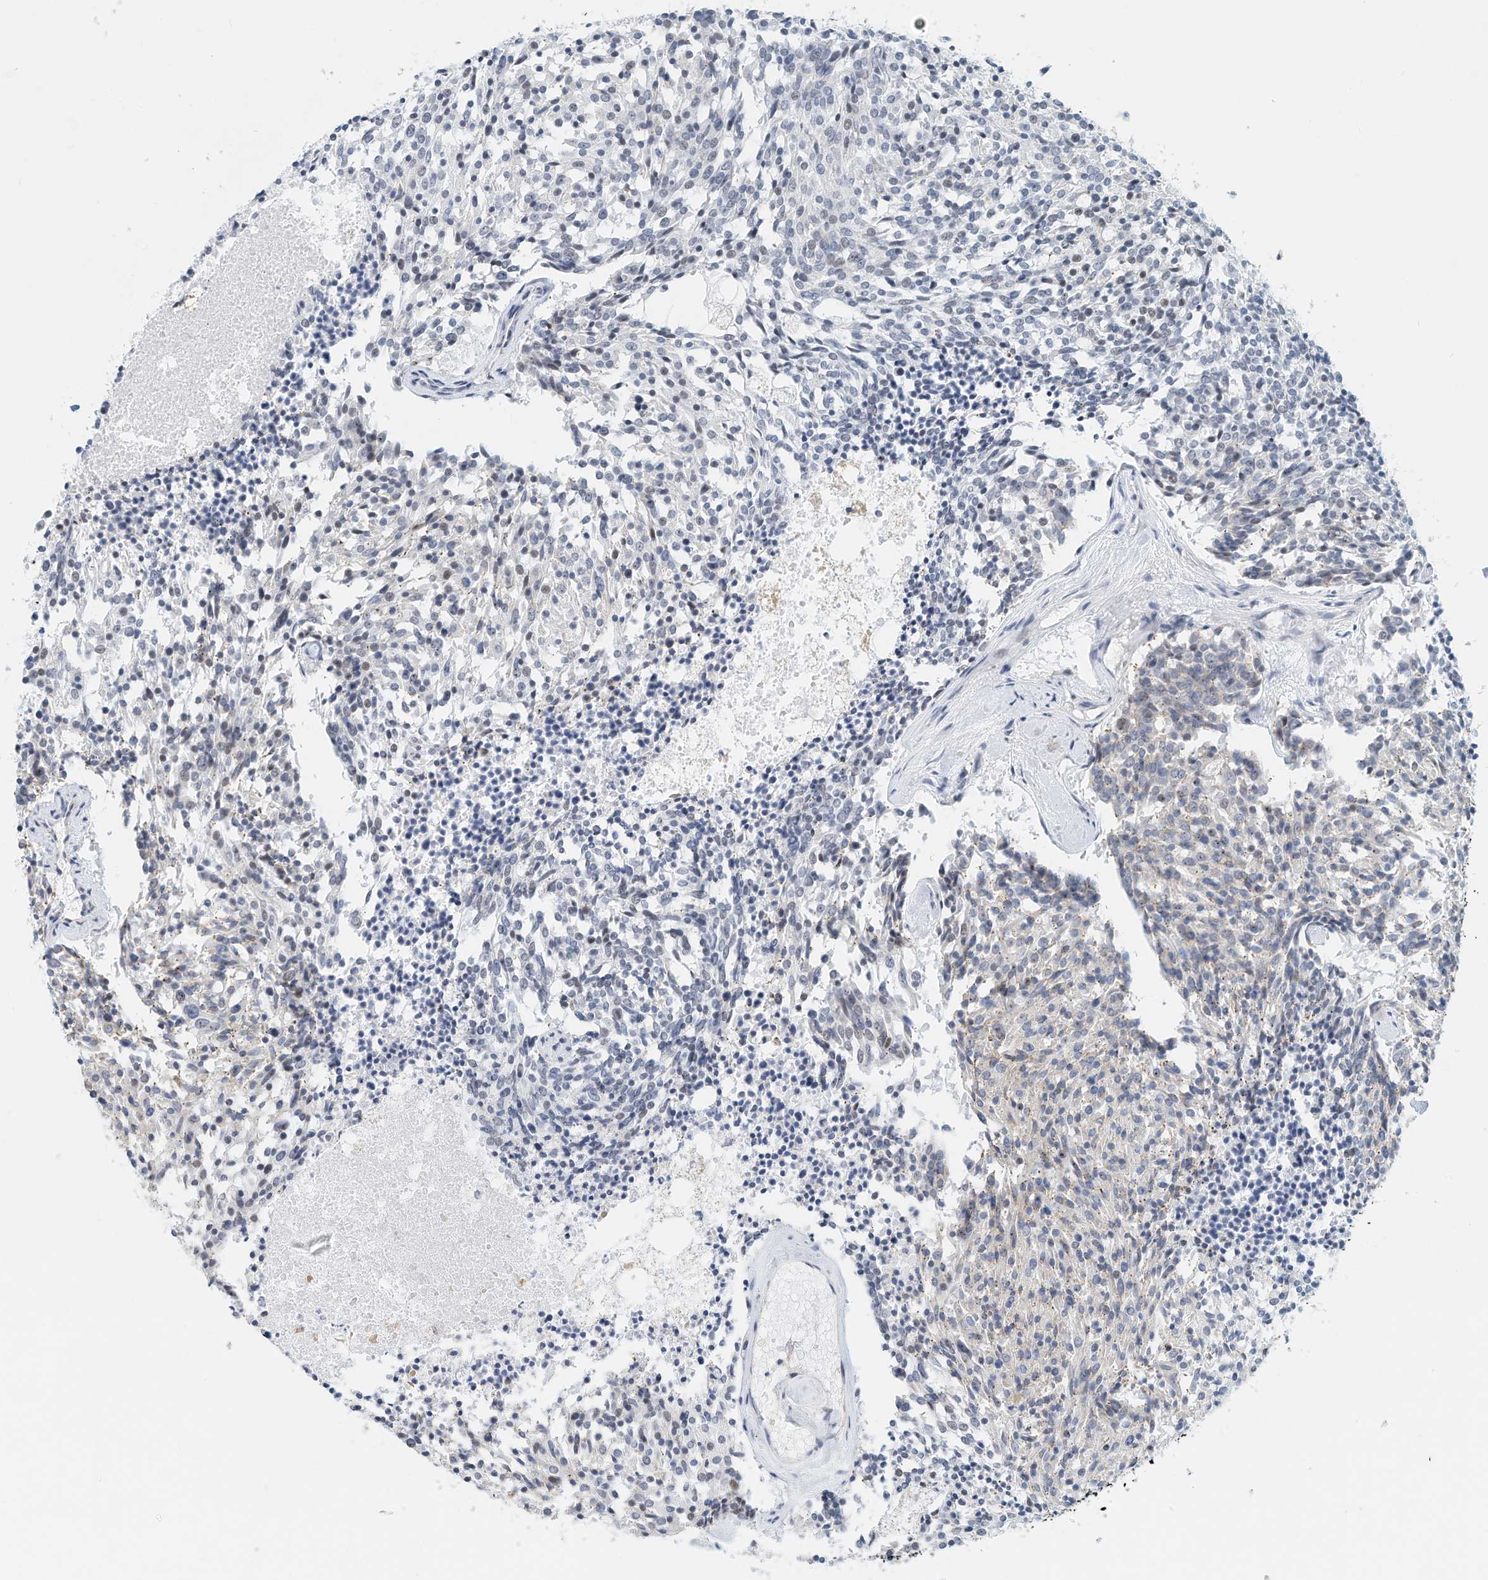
{"staining": {"intensity": "negative", "quantity": "none", "location": "none"}, "tissue": "carcinoid", "cell_type": "Tumor cells", "image_type": "cancer", "snomed": [{"axis": "morphology", "description": "Carcinoid, malignant, NOS"}, {"axis": "topography", "description": "Pancreas"}], "caption": "Tumor cells are negative for brown protein staining in carcinoid (malignant).", "gene": "ARHGAP28", "patient": {"sex": "female", "age": 54}}